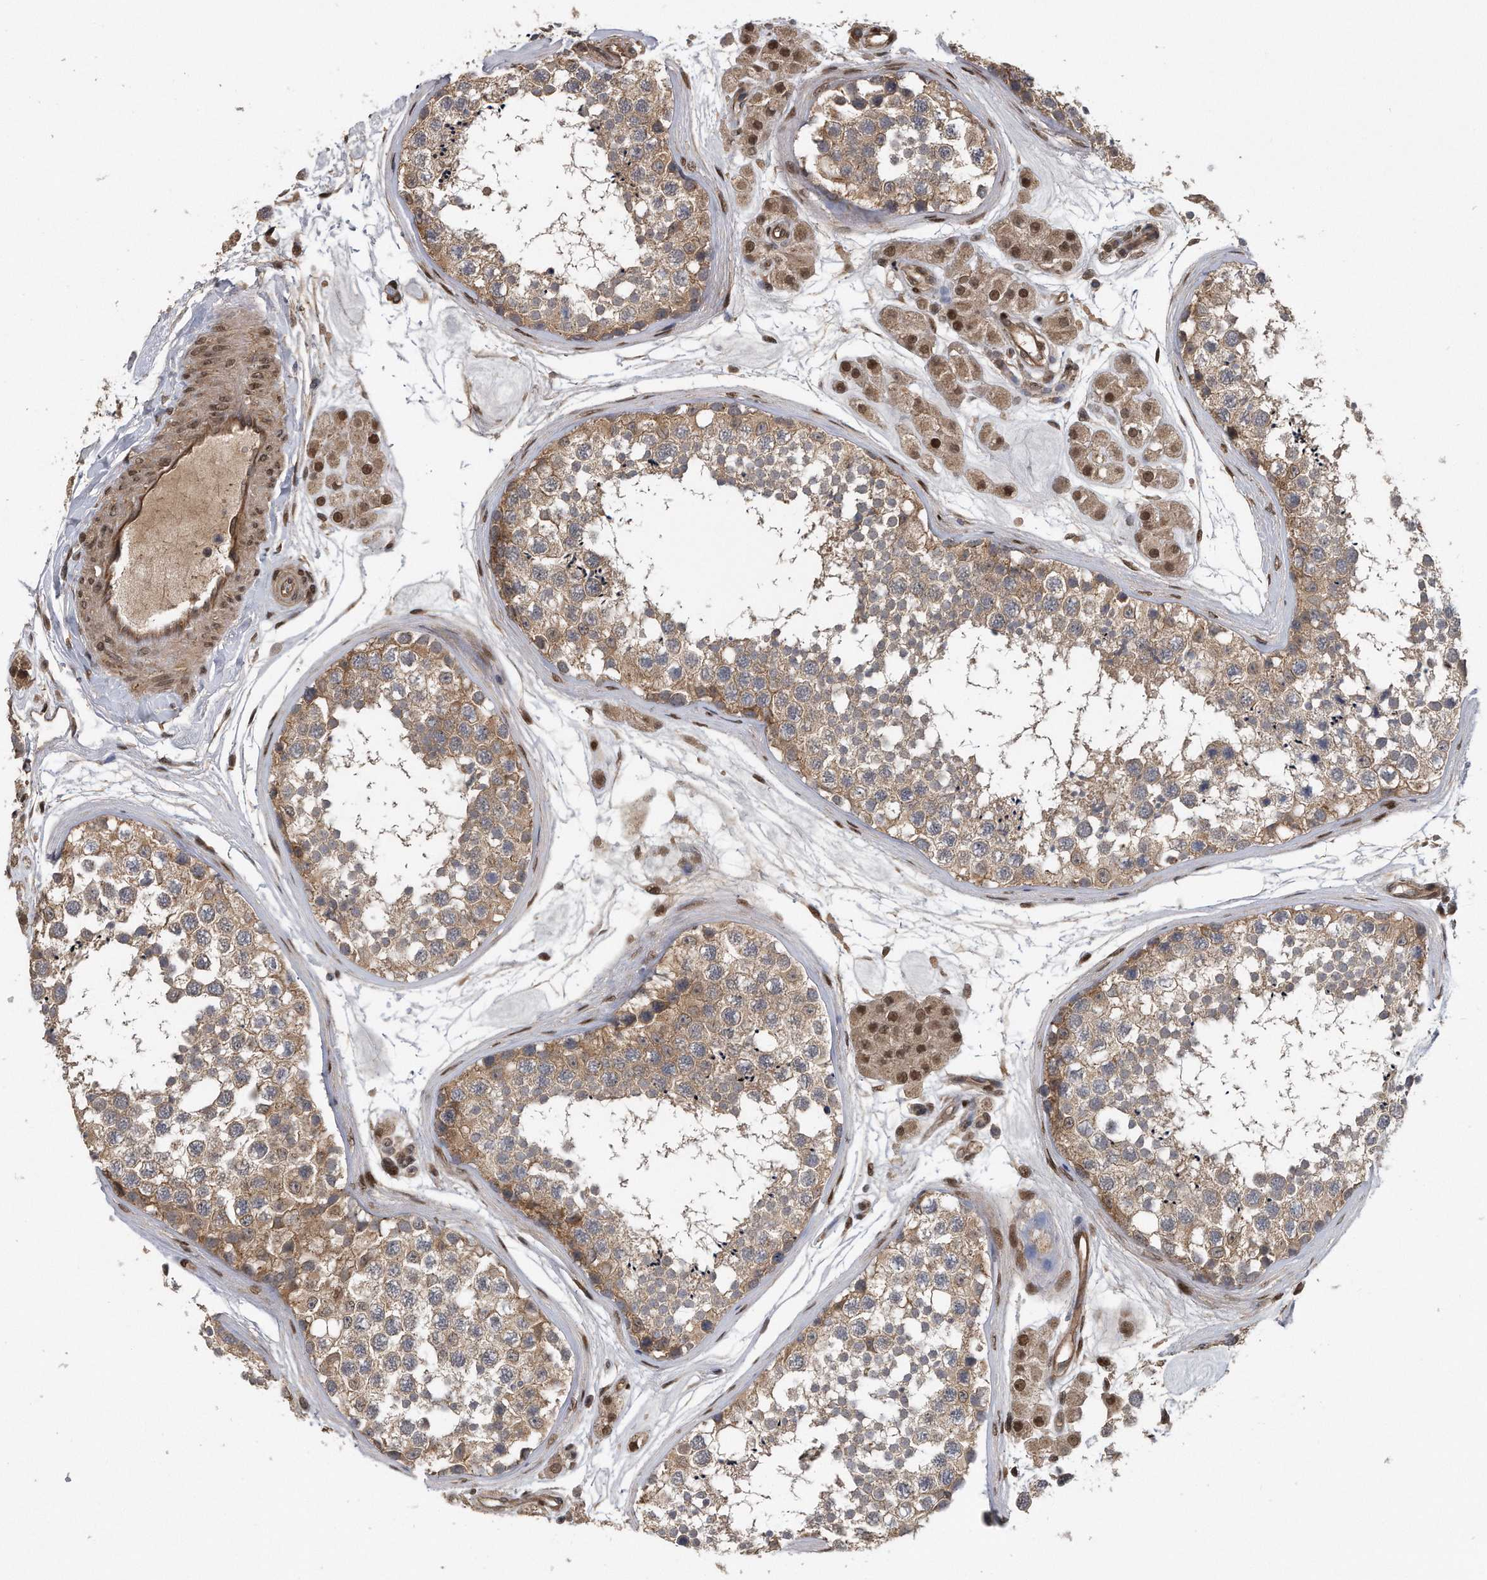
{"staining": {"intensity": "moderate", "quantity": ">75%", "location": "cytoplasmic/membranous"}, "tissue": "testis", "cell_type": "Cells in seminiferous ducts", "image_type": "normal", "snomed": [{"axis": "morphology", "description": "Normal tissue, NOS"}, {"axis": "topography", "description": "Testis"}], "caption": "Immunohistochemical staining of unremarkable human testis demonstrates >75% levels of moderate cytoplasmic/membranous protein positivity in approximately >75% of cells in seminiferous ducts.", "gene": "ZNF79", "patient": {"sex": "male", "age": 56}}